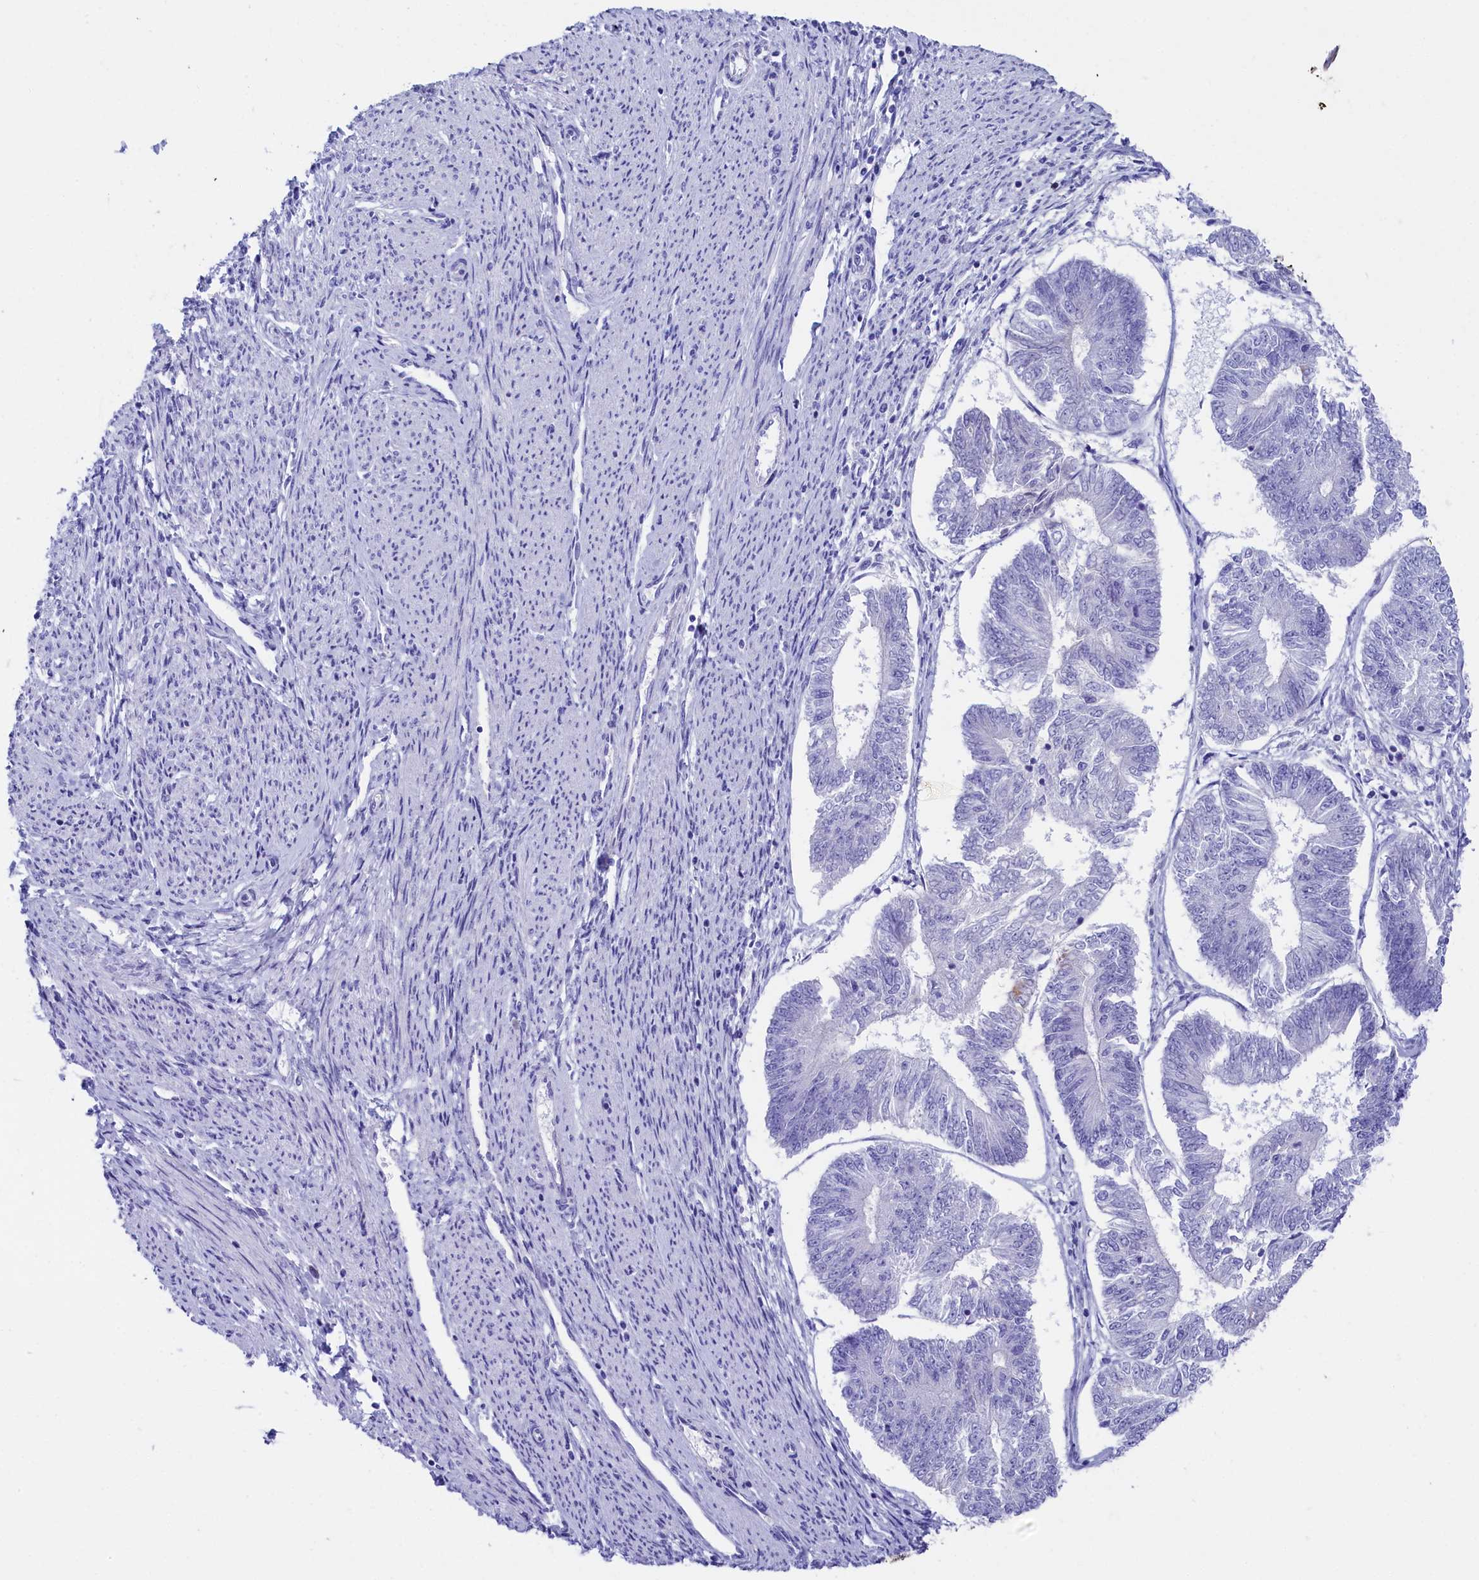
{"staining": {"intensity": "negative", "quantity": "none", "location": "none"}, "tissue": "endometrial cancer", "cell_type": "Tumor cells", "image_type": "cancer", "snomed": [{"axis": "morphology", "description": "Adenocarcinoma, NOS"}, {"axis": "topography", "description": "Endometrium"}], "caption": "Image shows no protein positivity in tumor cells of adenocarcinoma (endometrial) tissue. (DAB (3,3'-diaminobenzidine) immunohistochemistry with hematoxylin counter stain).", "gene": "SULT2A1", "patient": {"sex": "female", "age": 58}}